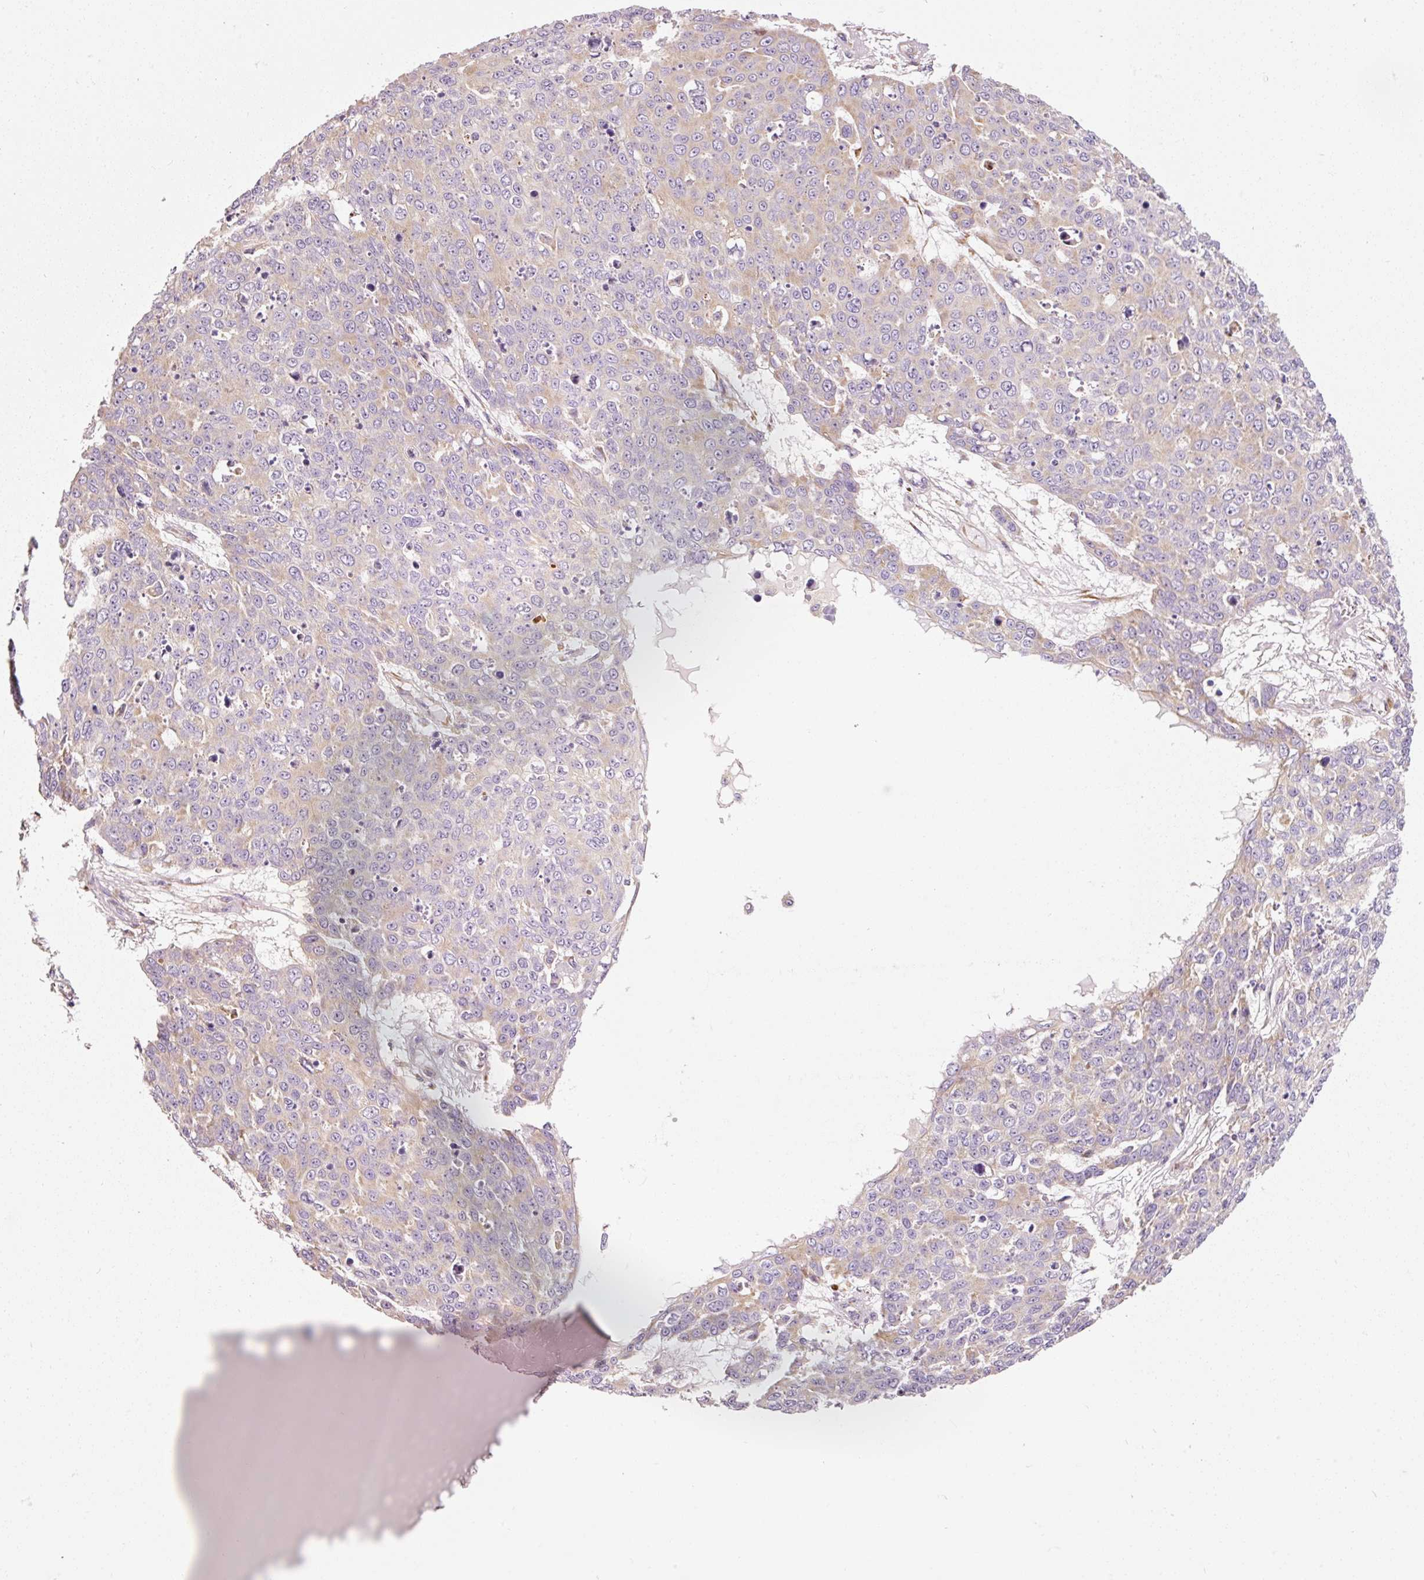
{"staining": {"intensity": "weak", "quantity": "<25%", "location": "cytoplasmic/membranous"}, "tissue": "skin cancer", "cell_type": "Tumor cells", "image_type": "cancer", "snomed": [{"axis": "morphology", "description": "Squamous cell carcinoma, NOS"}, {"axis": "topography", "description": "Skin"}], "caption": "The photomicrograph shows no significant positivity in tumor cells of skin cancer (squamous cell carcinoma).", "gene": "RPL10A", "patient": {"sex": "male", "age": 71}}